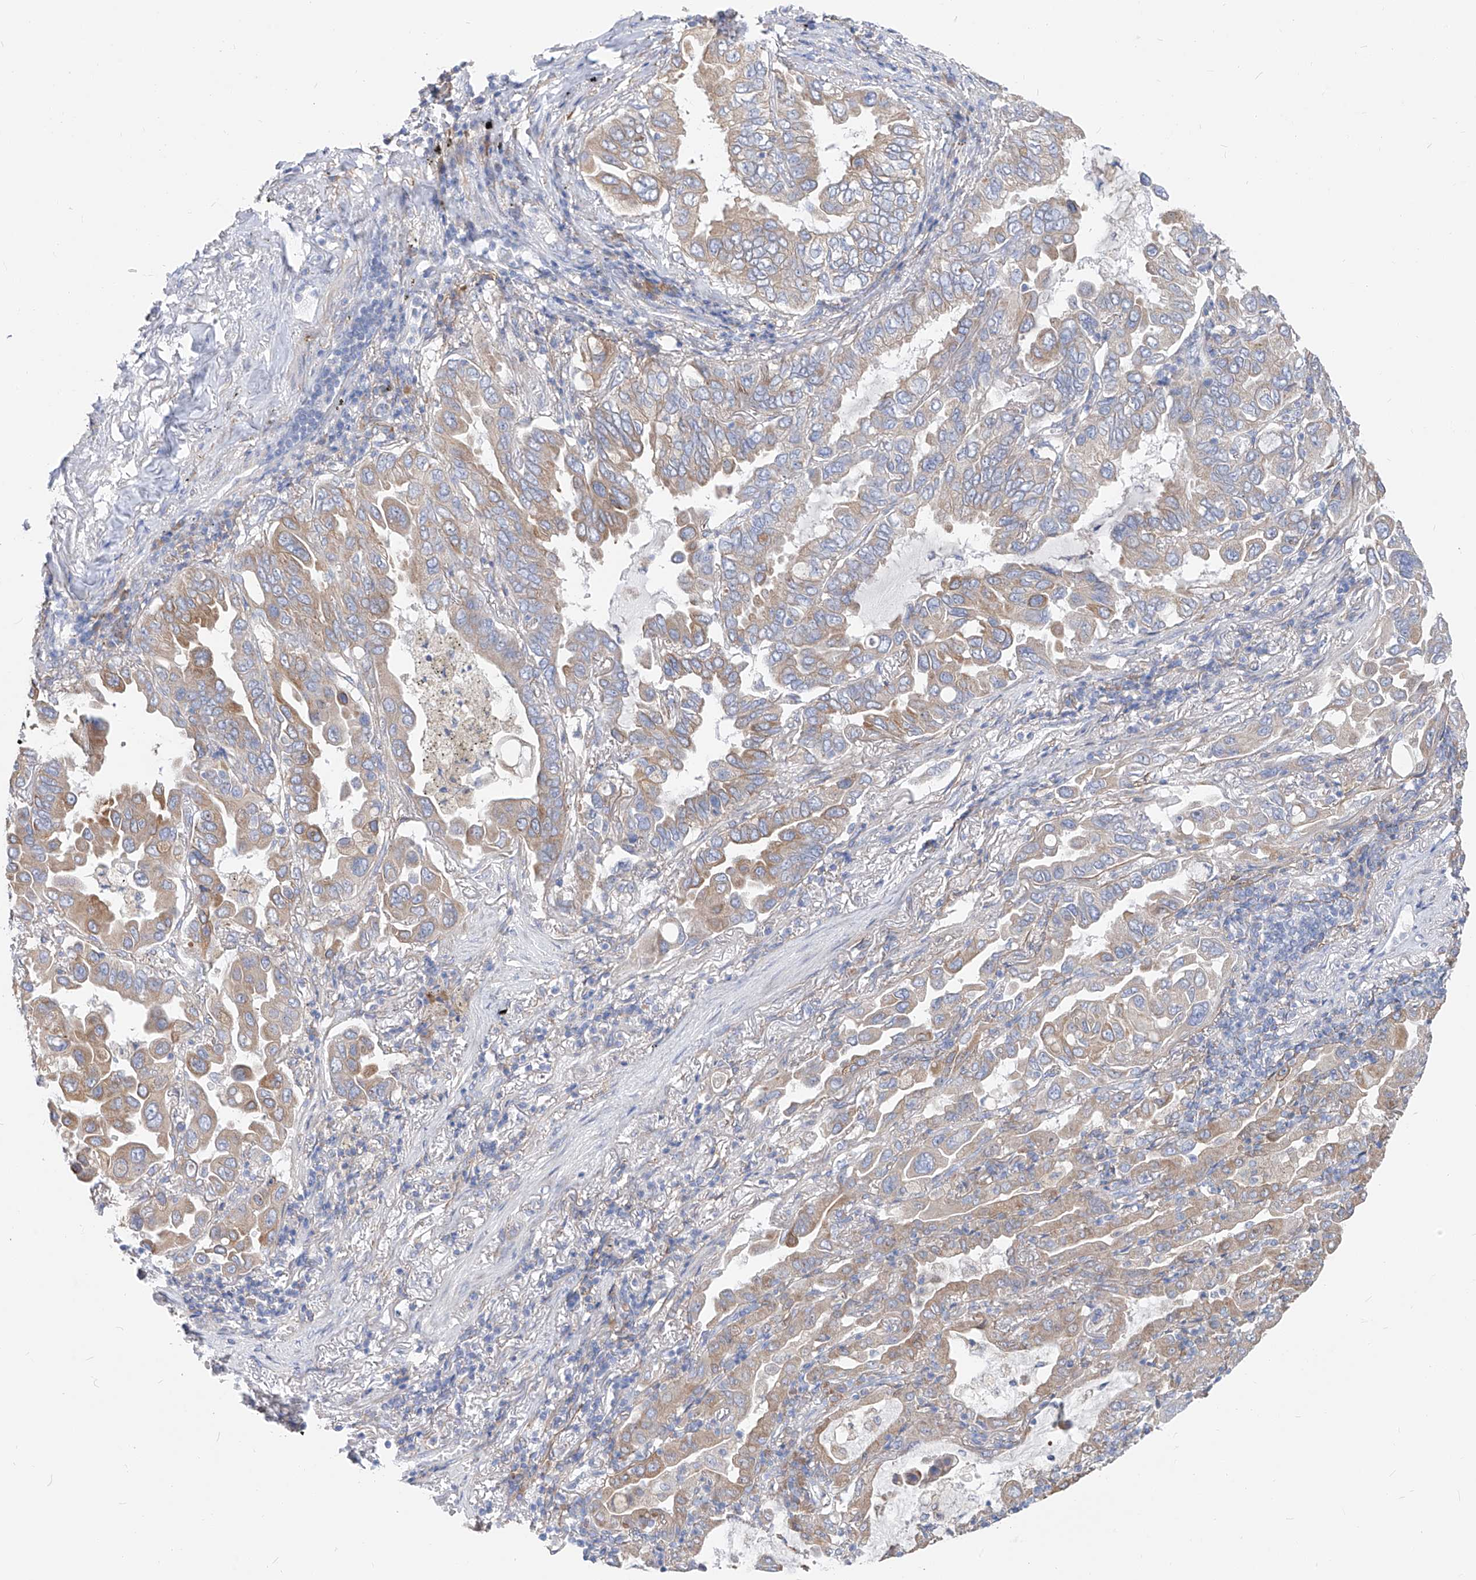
{"staining": {"intensity": "moderate", "quantity": "<25%", "location": "cytoplasmic/membranous"}, "tissue": "lung cancer", "cell_type": "Tumor cells", "image_type": "cancer", "snomed": [{"axis": "morphology", "description": "Adenocarcinoma, NOS"}, {"axis": "topography", "description": "Lung"}], "caption": "Immunohistochemistry of human lung cancer displays low levels of moderate cytoplasmic/membranous staining in about <25% of tumor cells. Immunohistochemistry (ihc) stains the protein in brown and the nuclei are stained blue.", "gene": "UFL1", "patient": {"sex": "male", "age": 64}}